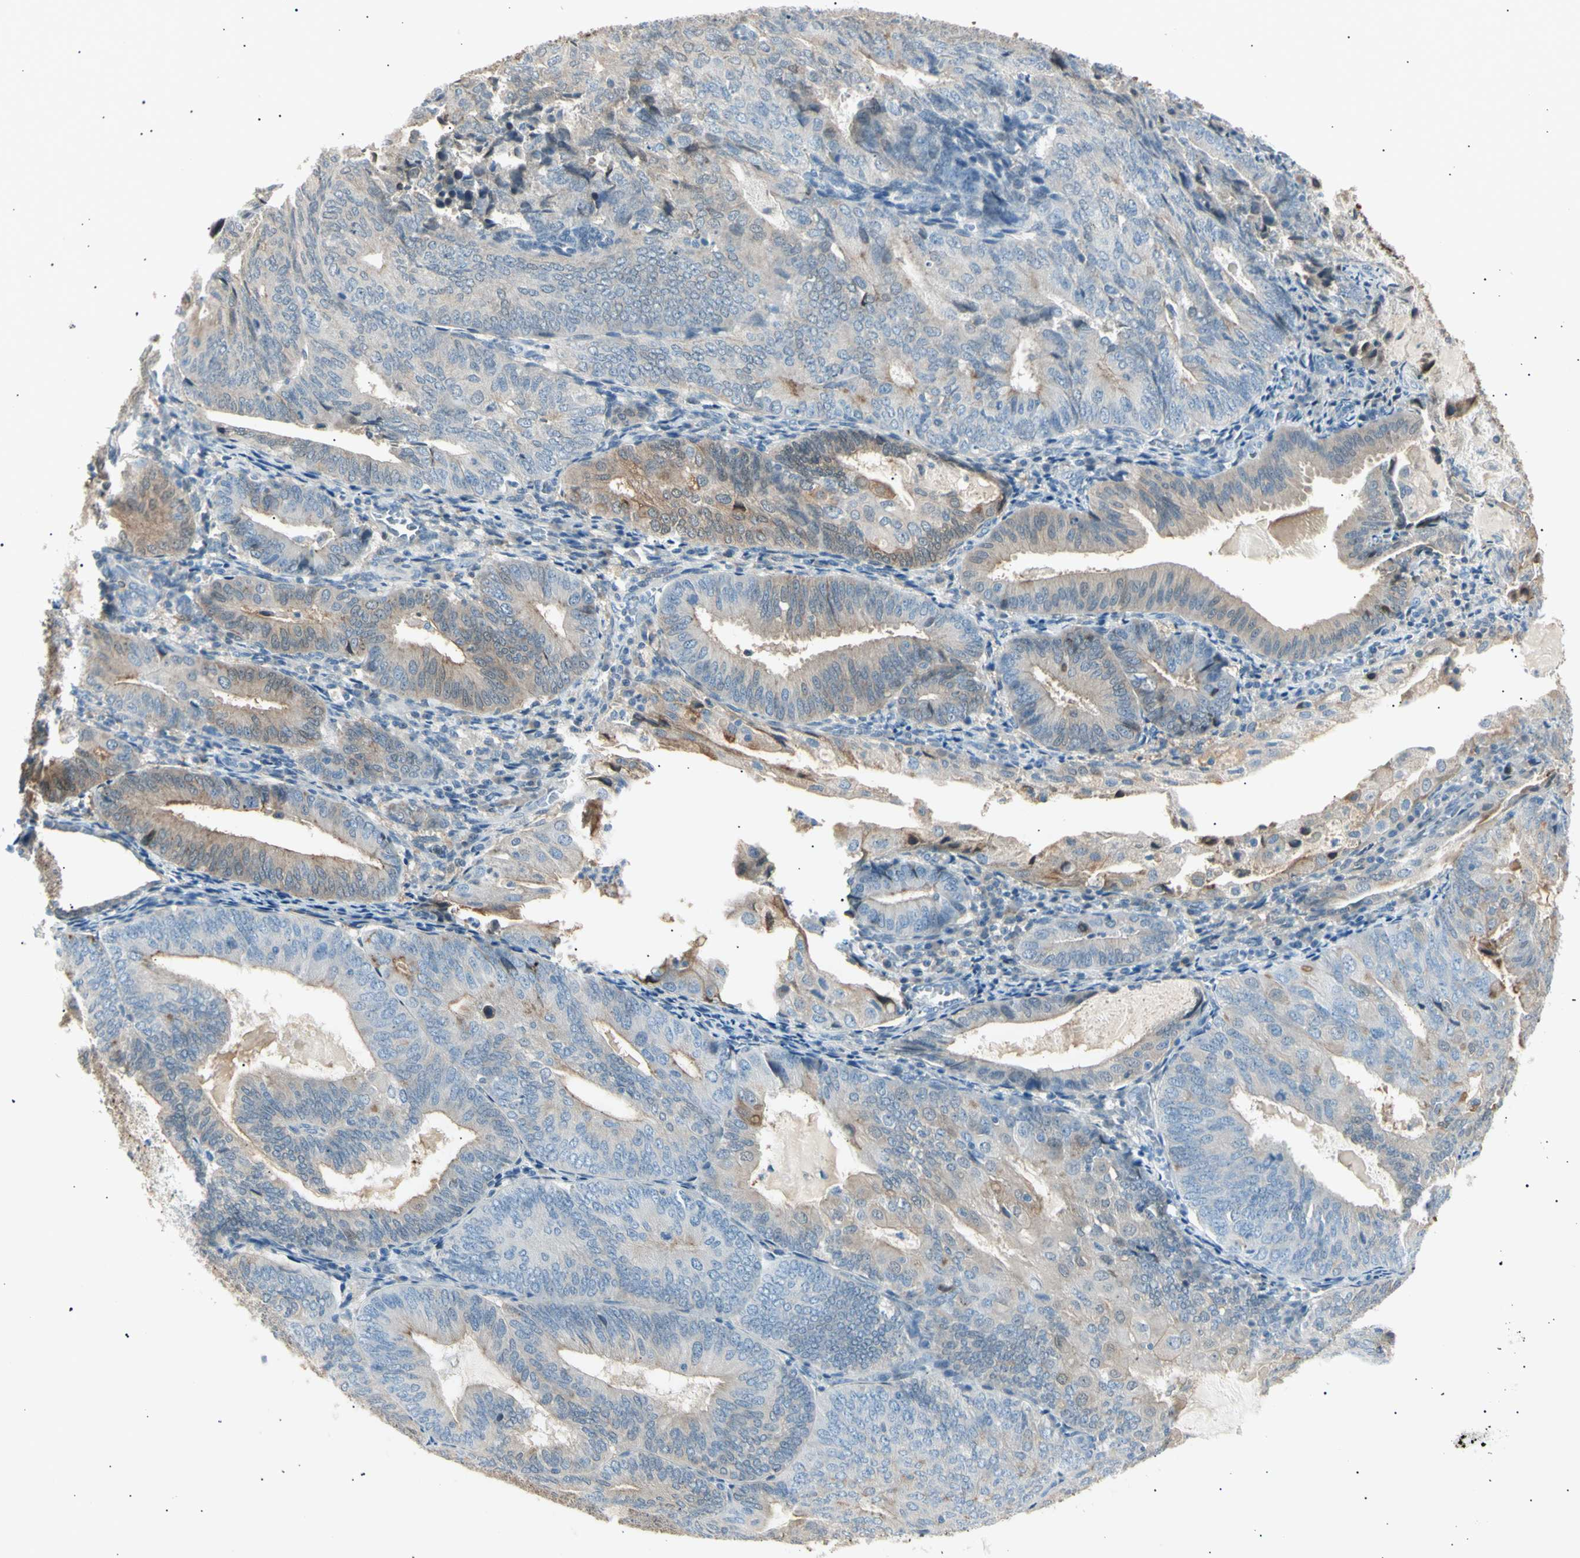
{"staining": {"intensity": "weak", "quantity": "25%-75%", "location": "cytoplasmic/membranous"}, "tissue": "endometrial cancer", "cell_type": "Tumor cells", "image_type": "cancer", "snomed": [{"axis": "morphology", "description": "Adenocarcinoma, NOS"}, {"axis": "topography", "description": "Endometrium"}], "caption": "Immunohistochemical staining of human endometrial cancer (adenocarcinoma) displays weak cytoplasmic/membranous protein staining in approximately 25%-75% of tumor cells.", "gene": "LHPP", "patient": {"sex": "female", "age": 81}}